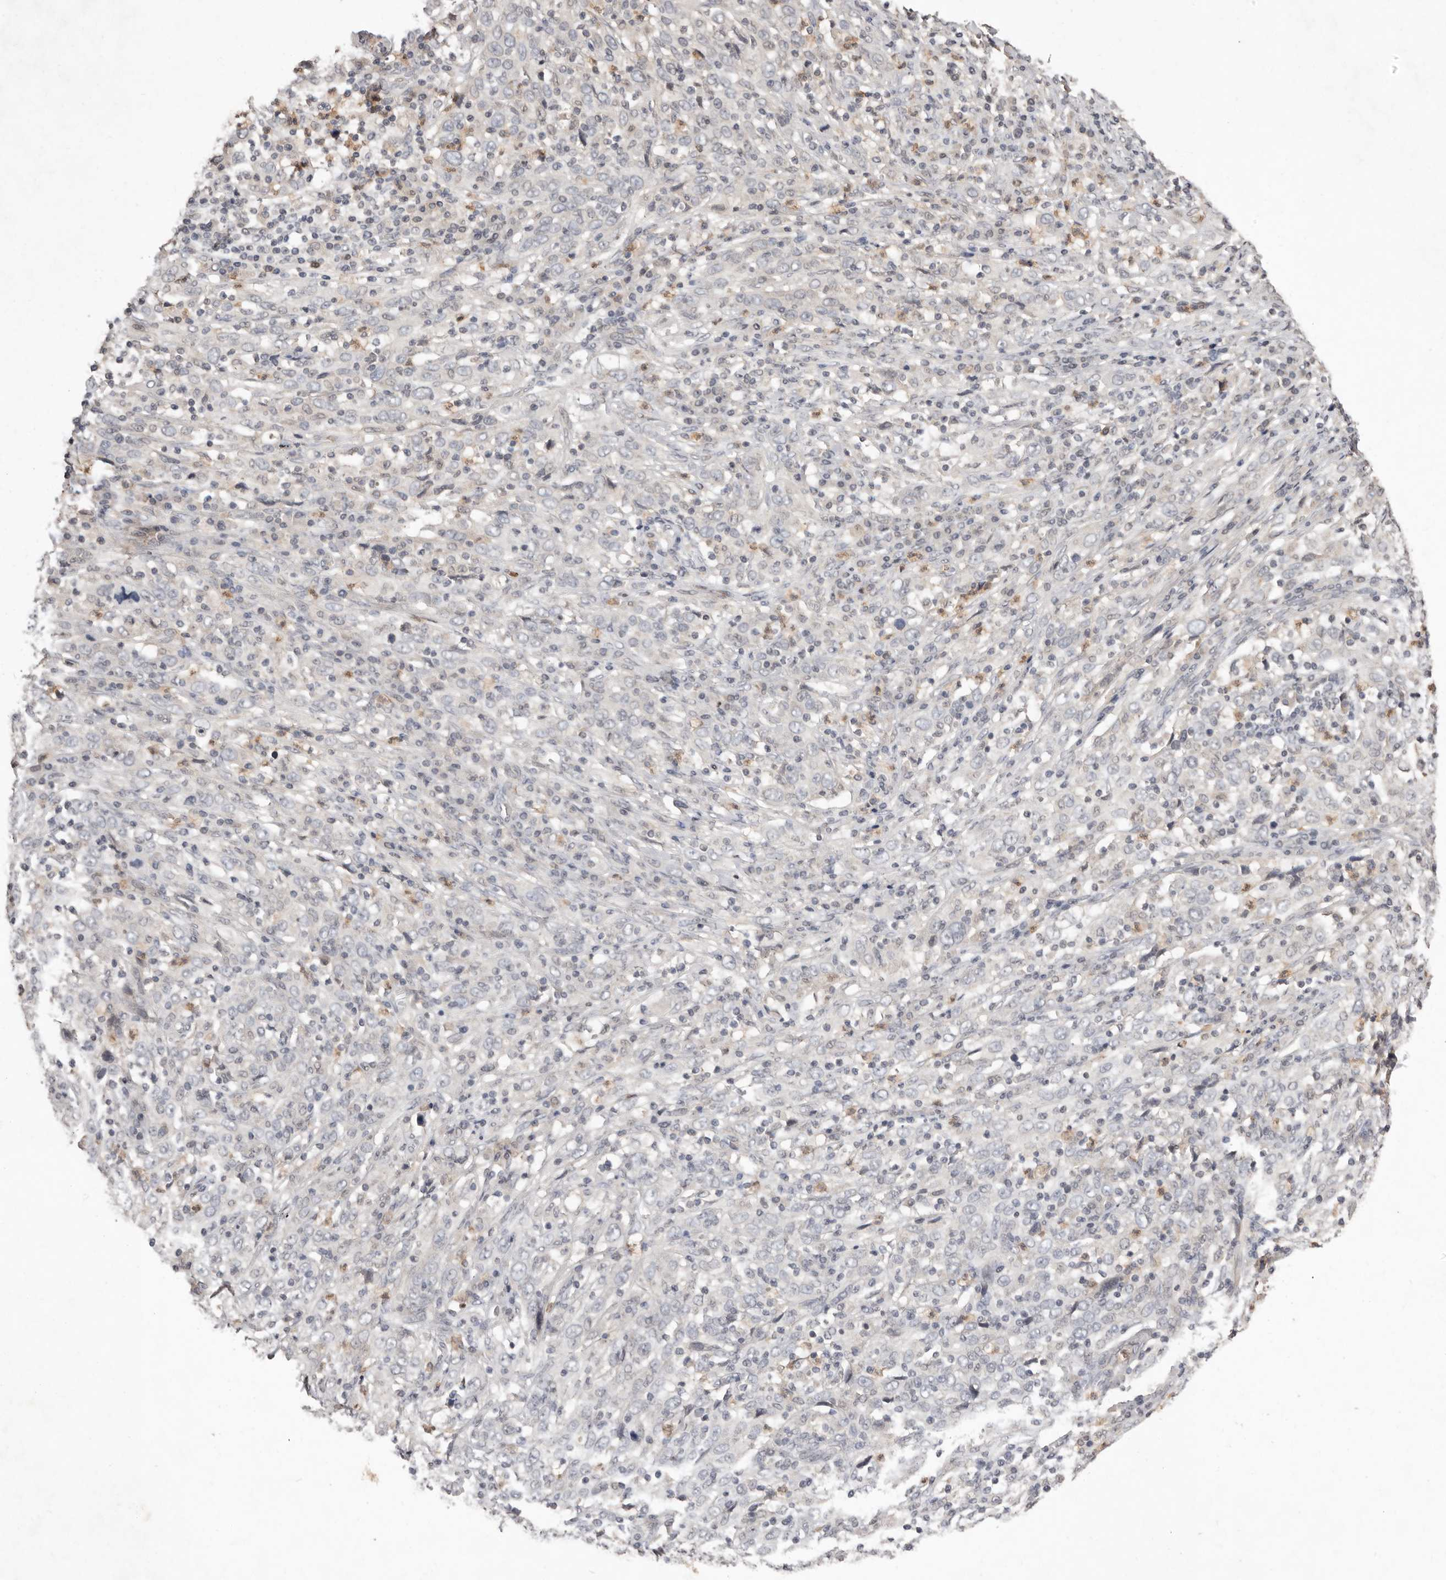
{"staining": {"intensity": "negative", "quantity": "none", "location": "none"}, "tissue": "cervical cancer", "cell_type": "Tumor cells", "image_type": "cancer", "snomed": [{"axis": "morphology", "description": "Squamous cell carcinoma, NOS"}, {"axis": "topography", "description": "Cervix"}], "caption": "IHC of squamous cell carcinoma (cervical) displays no positivity in tumor cells.", "gene": "SULT1E1", "patient": {"sex": "female", "age": 46}}